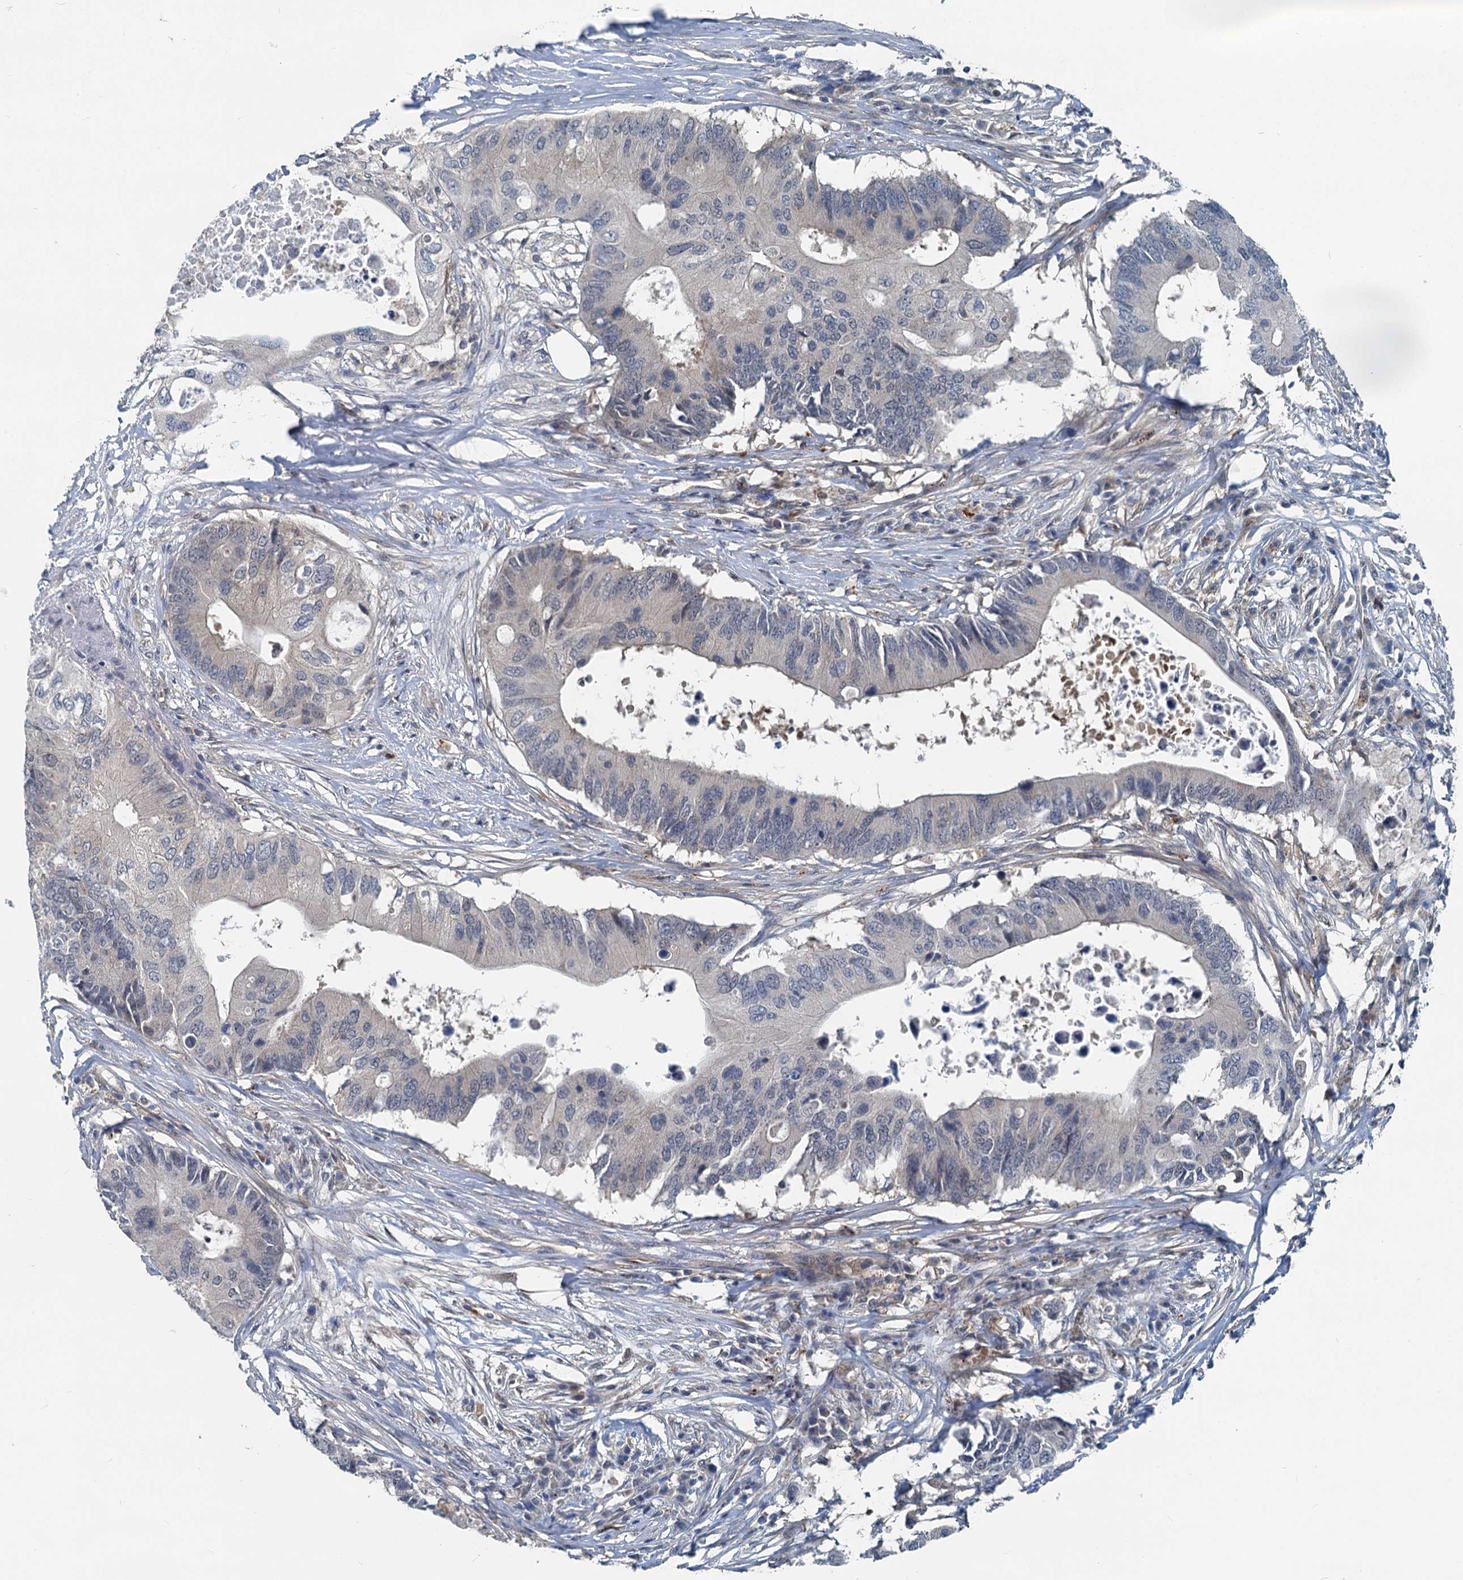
{"staining": {"intensity": "negative", "quantity": "none", "location": "none"}, "tissue": "colorectal cancer", "cell_type": "Tumor cells", "image_type": "cancer", "snomed": [{"axis": "morphology", "description": "Adenocarcinoma, NOS"}, {"axis": "topography", "description": "Colon"}], "caption": "Immunohistochemical staining of colorectal cancer (adenocarcinoma) reveals no significant expression in tumor cells.", "gene": "GCLM", "patient": {"sex": "male", "age": 71}}